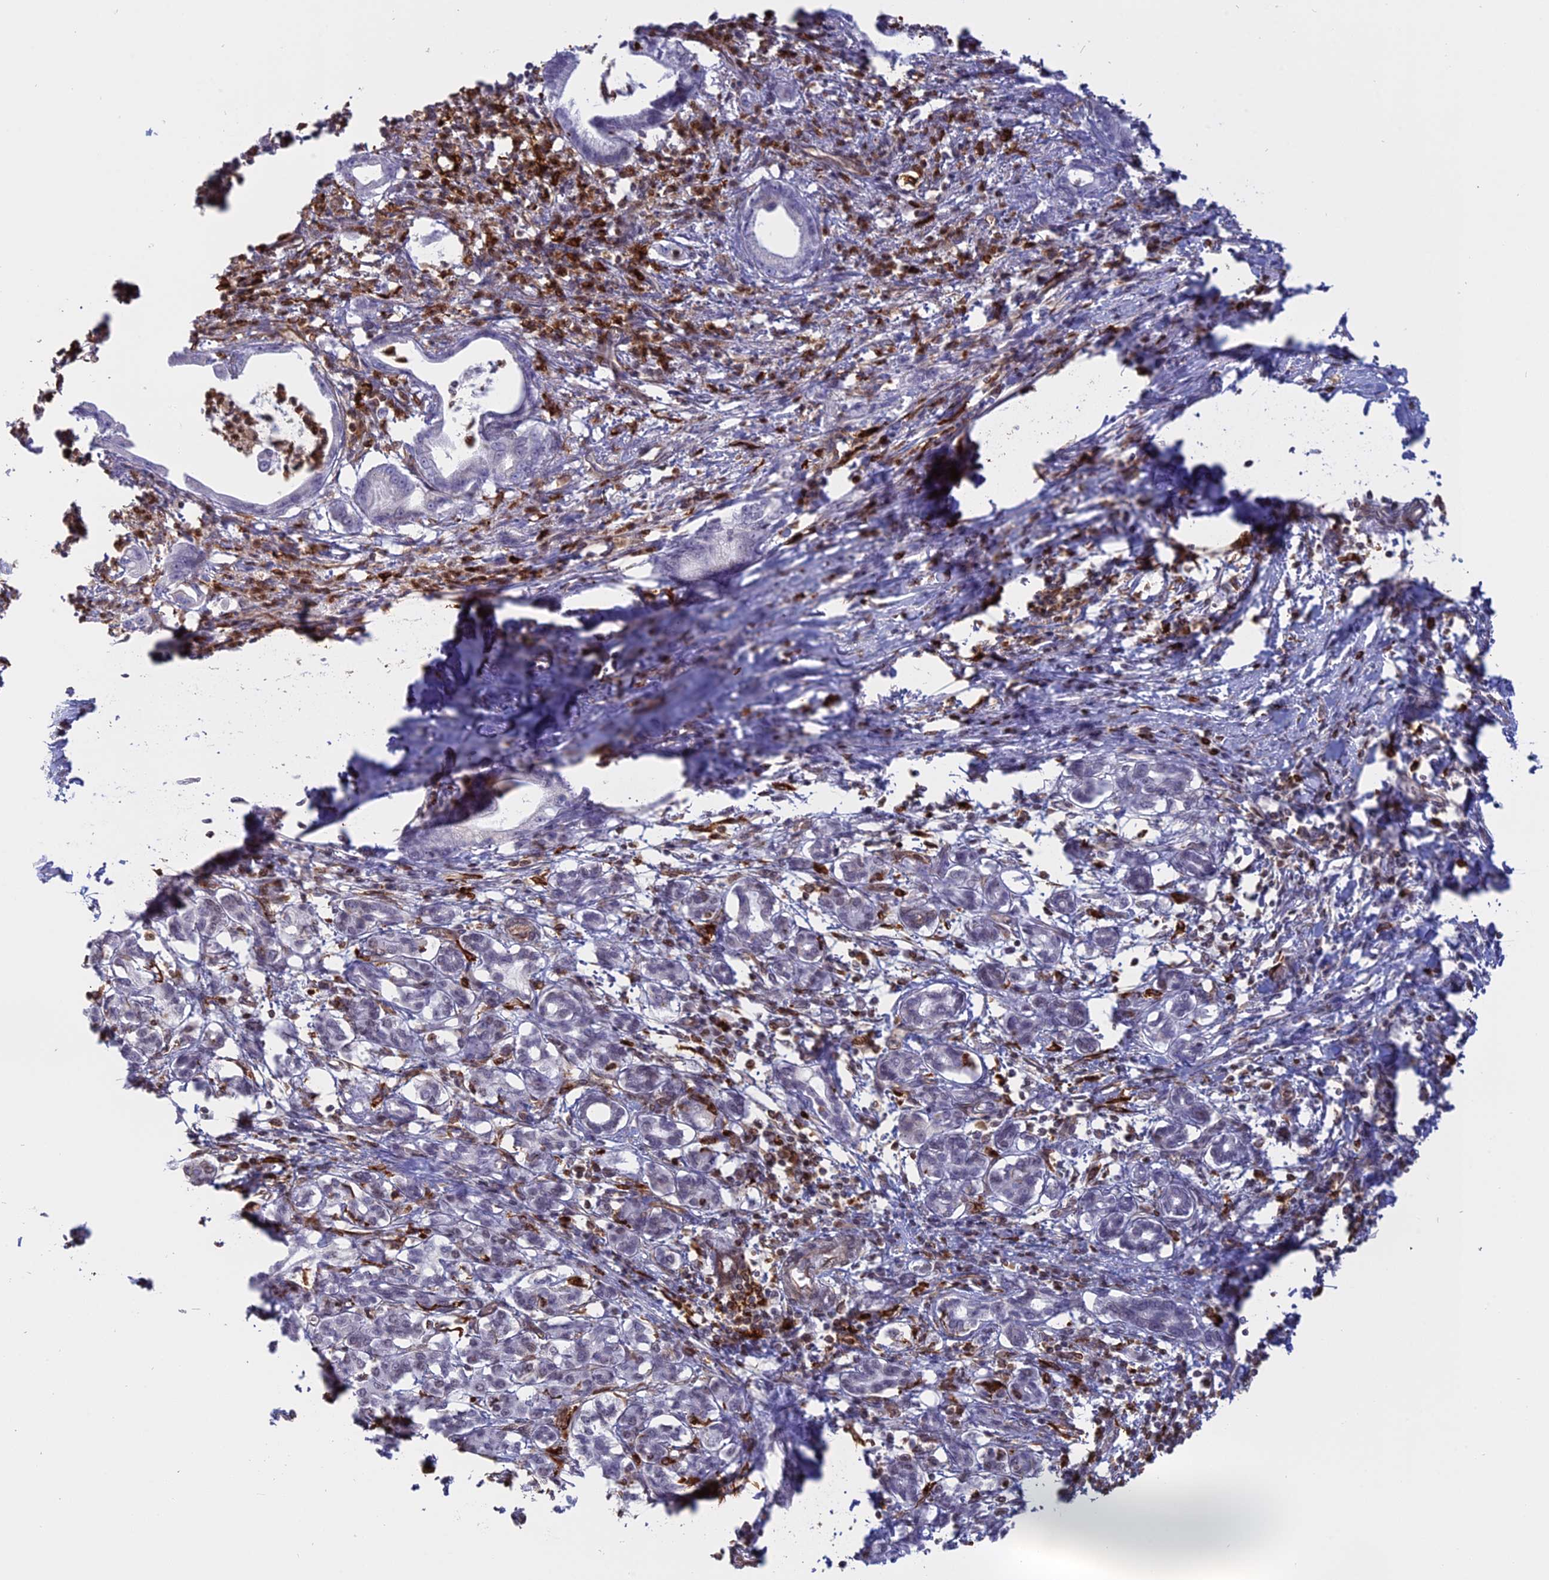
{"staining": {"intensity": "negative", "quantity": "none", "location": "none"}, "tissue": "pancreatic cancer", "cell_type": "Tumor cells", "image_type": "cancer", "snomed": [{"axis": "morphology", "description": "Adenocarcinoma, NOS"}, {"axis": "topography", "description": "Pancreas"}], "caption": "Tumor cells show no significant protein staining in pancreatic adenocarcinoma. (IHC, brightfield microscopy, high magnification).", "gene": "APOBR", "patient": {"sex": "female", "age": 55}}